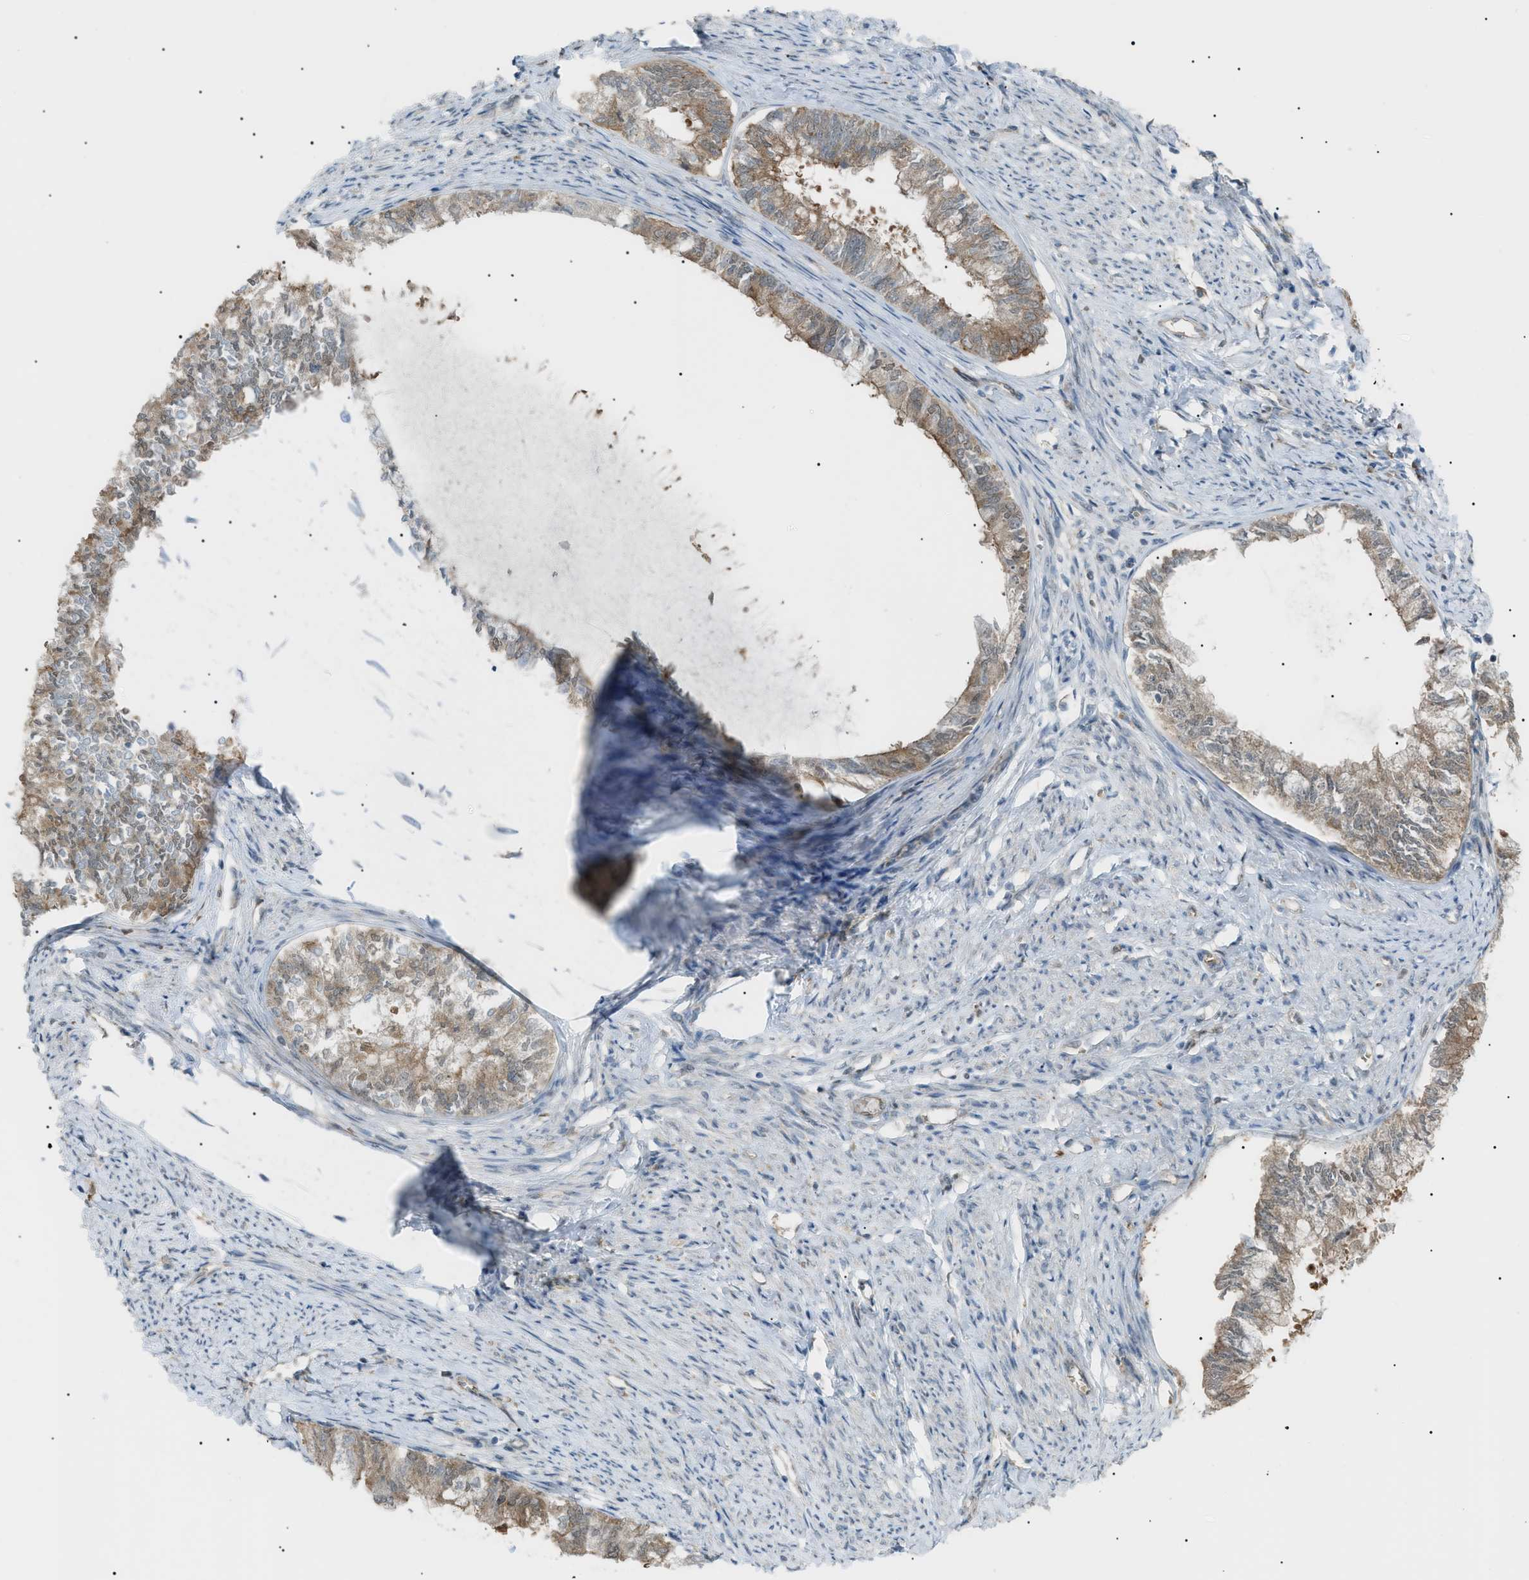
{"staining": {"intensity": "weak", "quantity": ">75%", "location": "cytoplasmic/membranous"}, "tissue": "endometrial cancer", "cell_type": "Tumor cells", "image_type": "cancer", "snomed": [{"axis": "morphology", "description": "Adenocarcinoma, NOS"}, {"axis": "topography", "description": "Endometrium"}], "caption": "Immunohistochemistry (IHC) histopathology image of endometrial cancer (adenocarcinoma) stained for a protein (brown), which exhibits low levels of weak cytoplasmic/membranous staining in about >75% of tumor cells.", "gene": "LPIN2", "patient": {"sex": "female", "age": 86}}